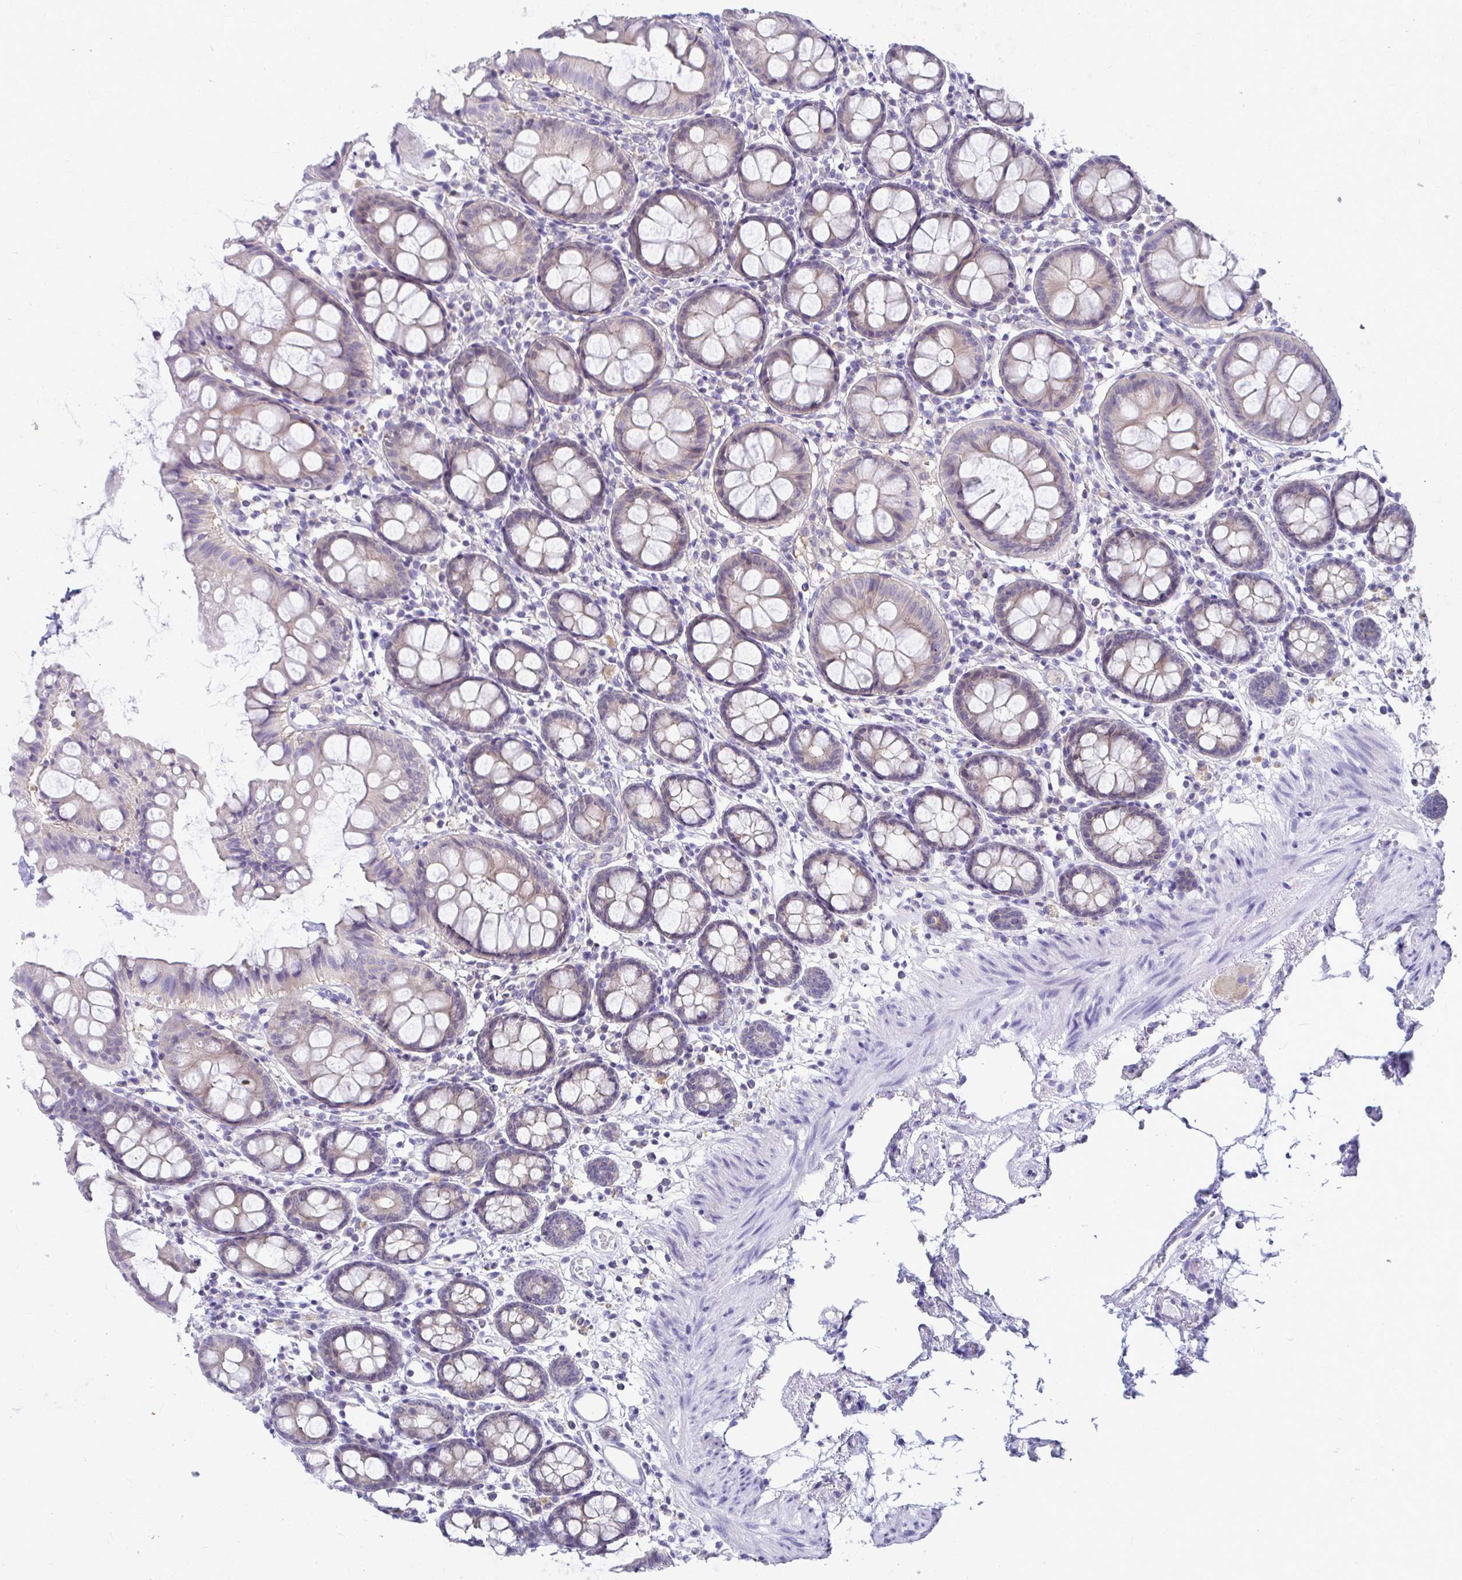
{"staining": {"intensity": "negative", "quantity": "none", "location": "none"}, "tissue": "colon", "cell_type": "Endothelial cells", "image_type": "normal", "snomed": [{"axis": "morphology", "description": "Normal tissue, NOS"}, {"axis": "topography", "description": "Colon"}], "caption": "Image shows no protein staining in endothelial cells of unremarkable colon. The staining is performed using DAB brown chromogen with nuclei counter-stained in using hematoxylin.", "gene": "C19orf81", "patient": {"sex": "female", "age": 84}}